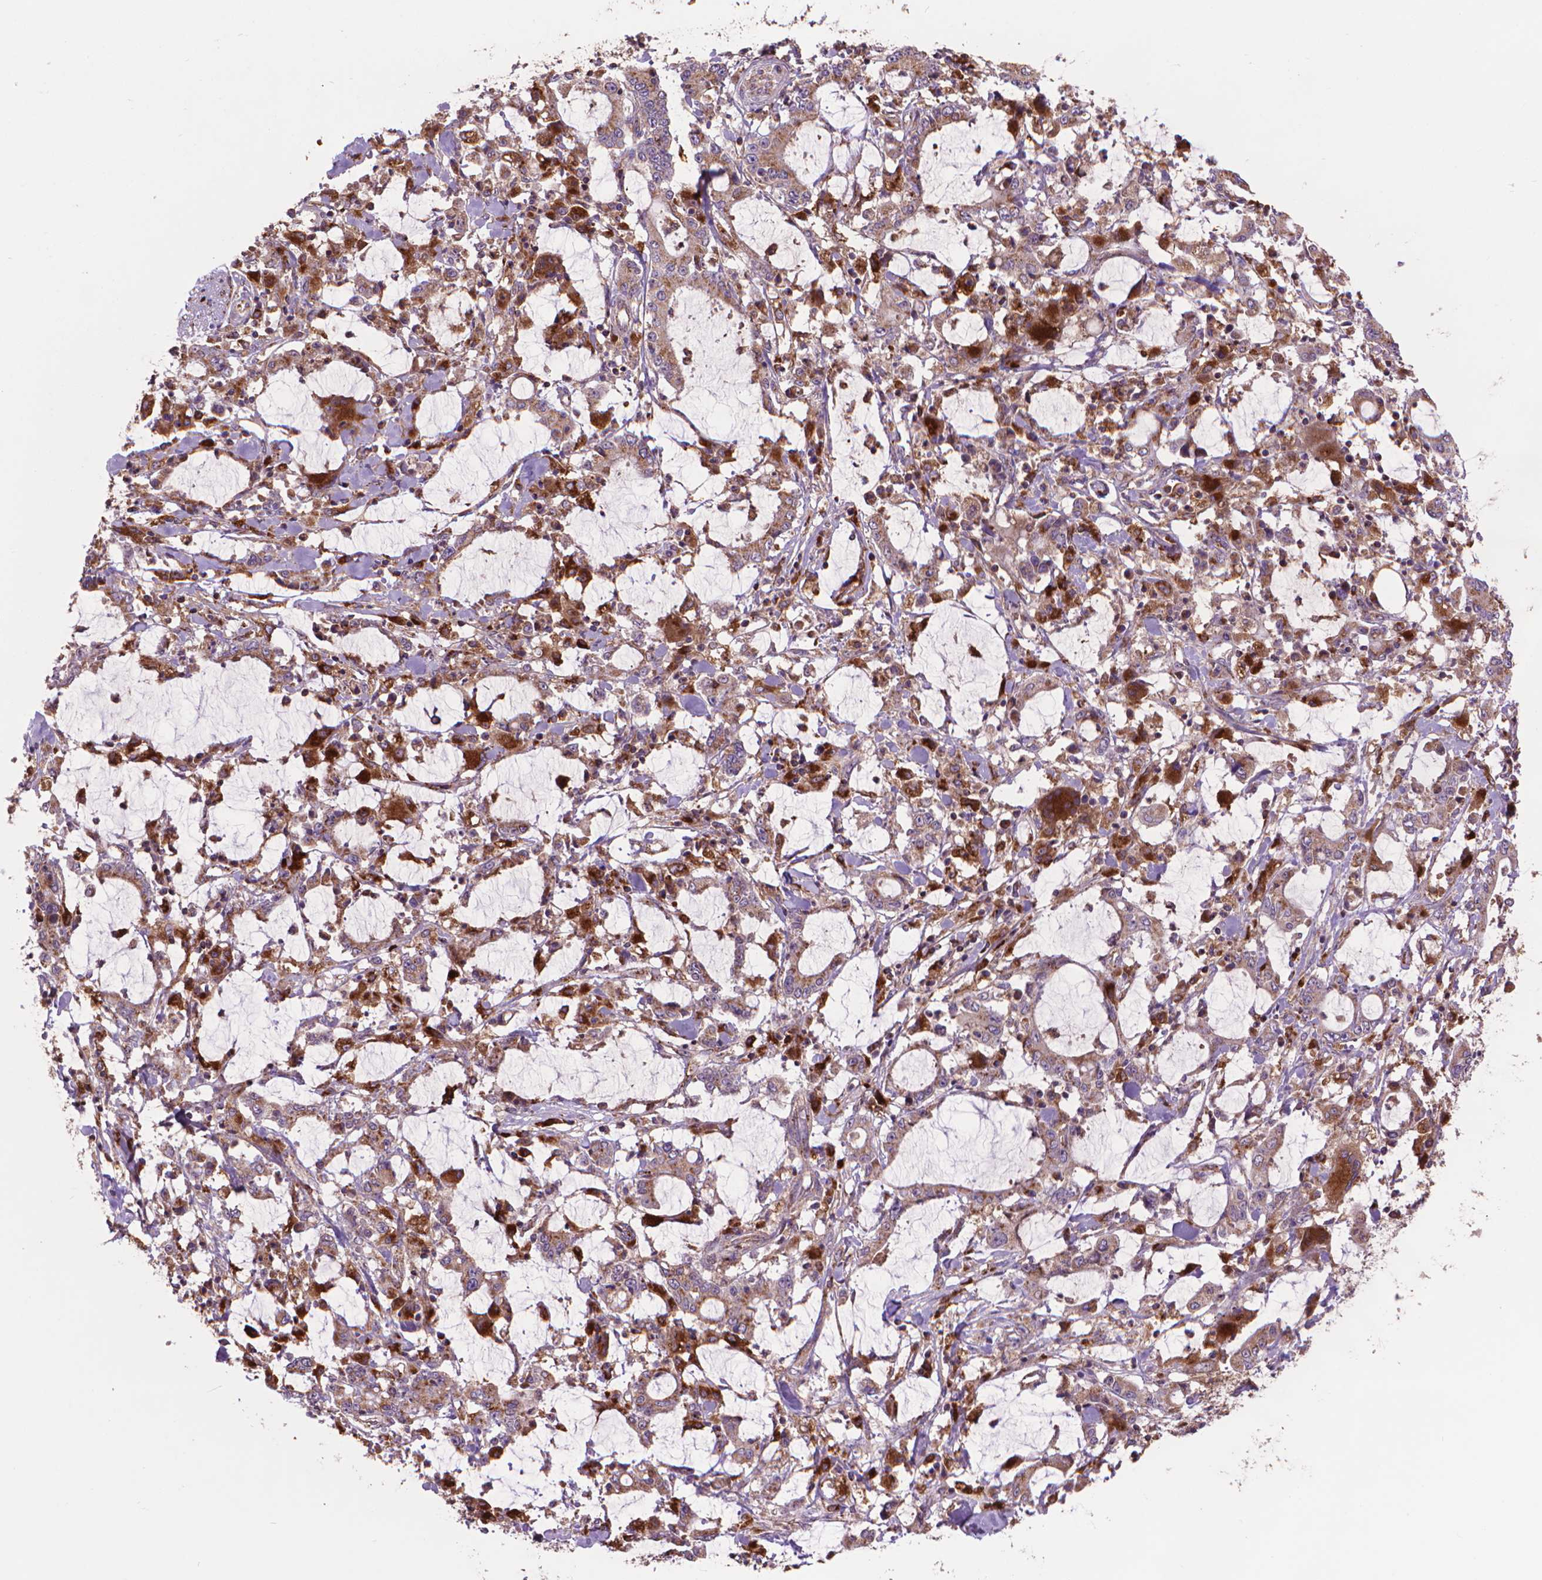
{"staining": {"intensity": "moderate", "quantity": ">75%", "location": "cytoplasmic/membranous"}, "tissue": "stomach cancer", "cell_type": "Tumor cells", "image_type": "cancer", "snomed": [{"axis": "morphology", "description": "Adenocarcinoma, NOS"}, {"axis": "topography", "description": "Stomach, upper"}], "caption": "The micrograph exhibits staining of adenocarcinoma (stomach), revealing moderate cytoplasmic/membranous protein expression (brown color) within tumor cells. (Stains: DAB (3,3'-diaminobenzidine) in brown, nuclei in blue, Microscopy: brightfield microscopy at high magnification).", "gene": "GLB1", "patient": {"sex": "male", "age": 68}}